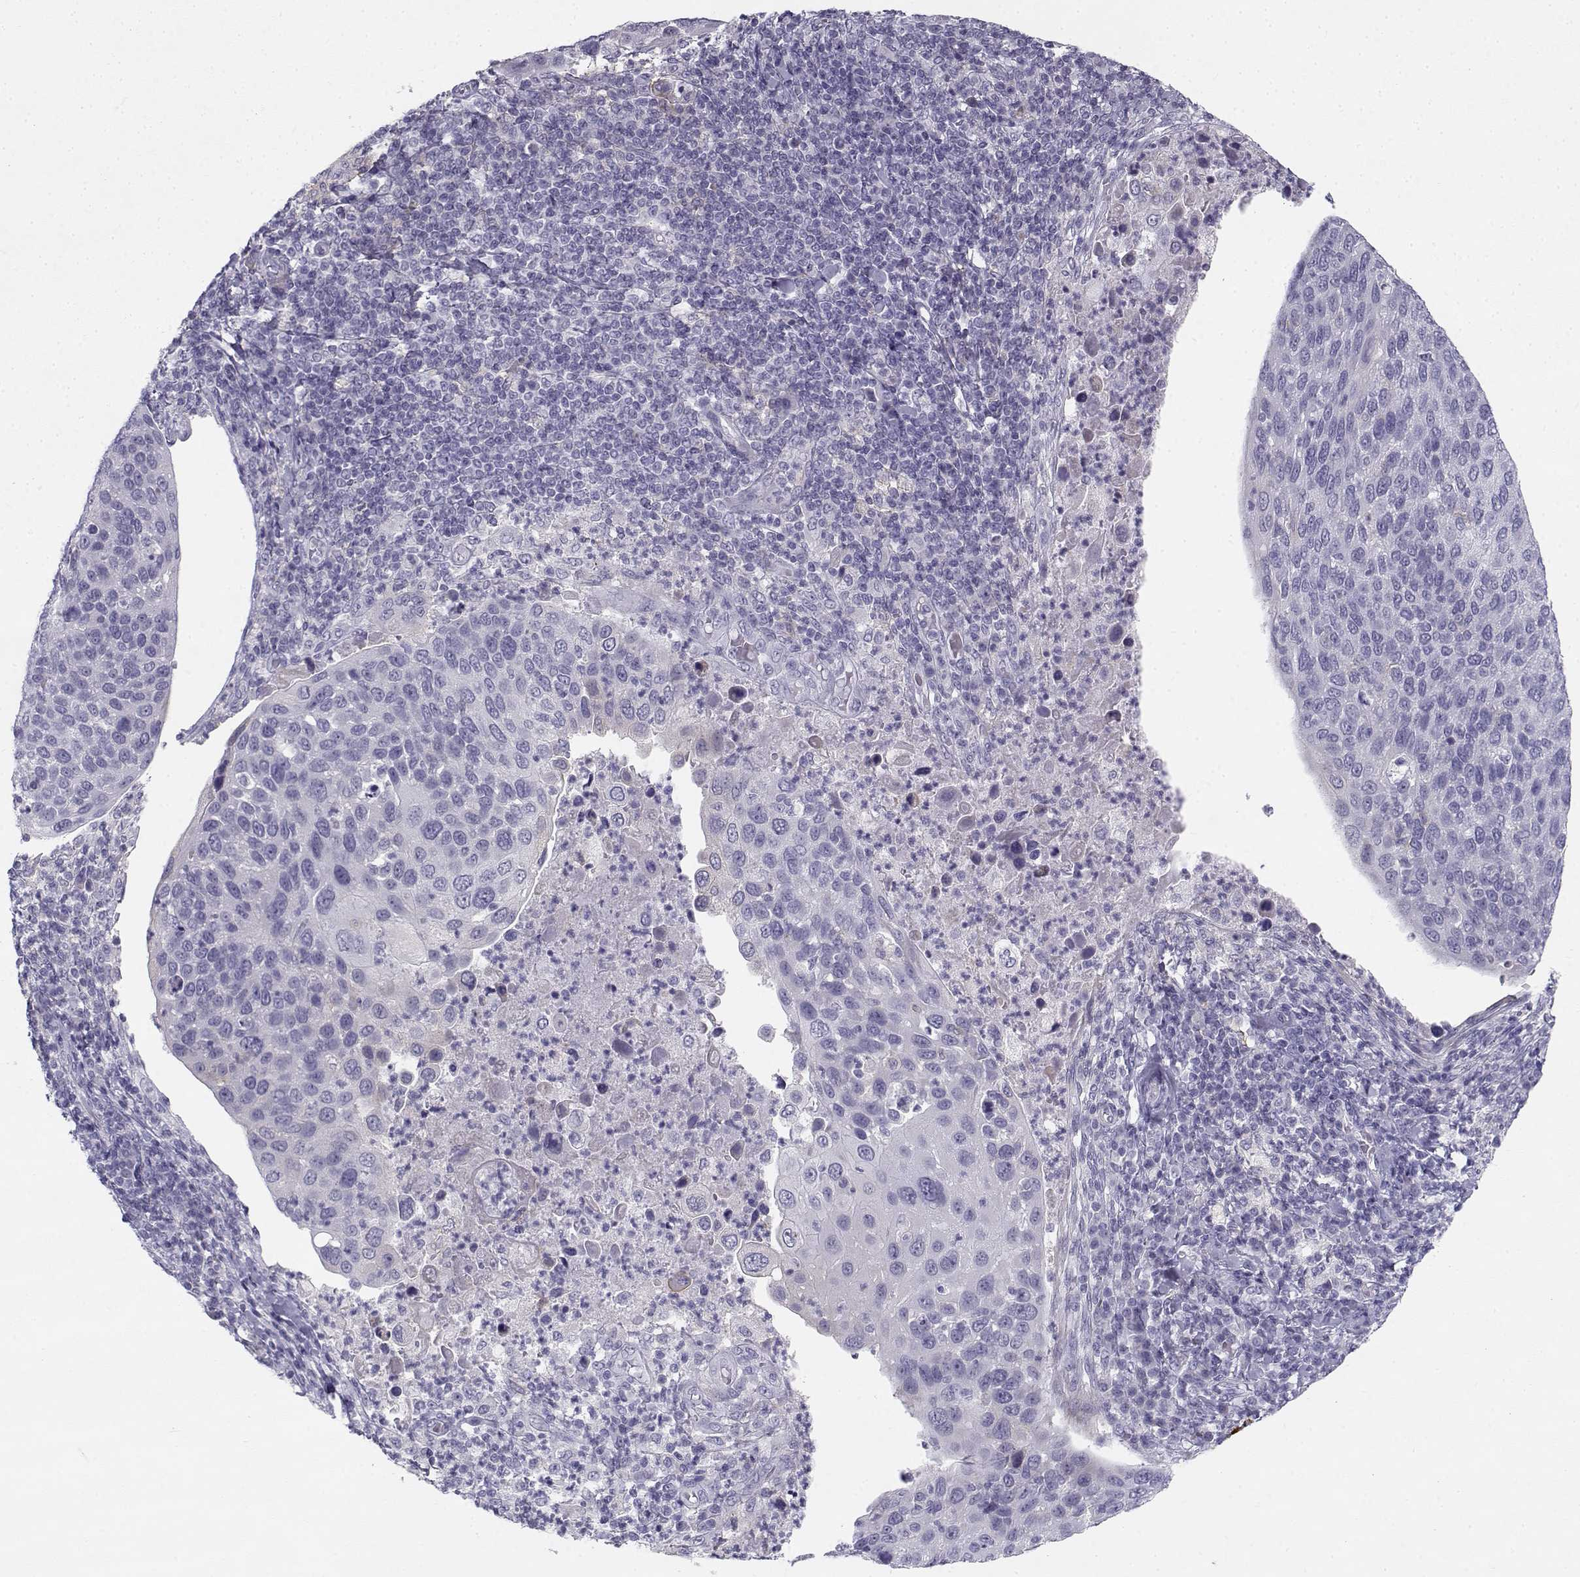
{"staining": {"intensity": "negative", "quantity": "none", "location": "none"}, "tissue": "cervical cancer", "cell_type": "Tumor cells", "image_type": "cancer", "snomed": [{"axis": "morphology", "description": "Squamous cell carcinoma, NOS"}, {"axis": "topography", "description": "Cervix"}], "caption": "Cervical squamous cell carcinoma stained for a protein using immunohistochemistry (IHC) exhibits no expression tumor cells.", "gene": "CREB3L3", "patient": {"sex": "female", "age": 54}}